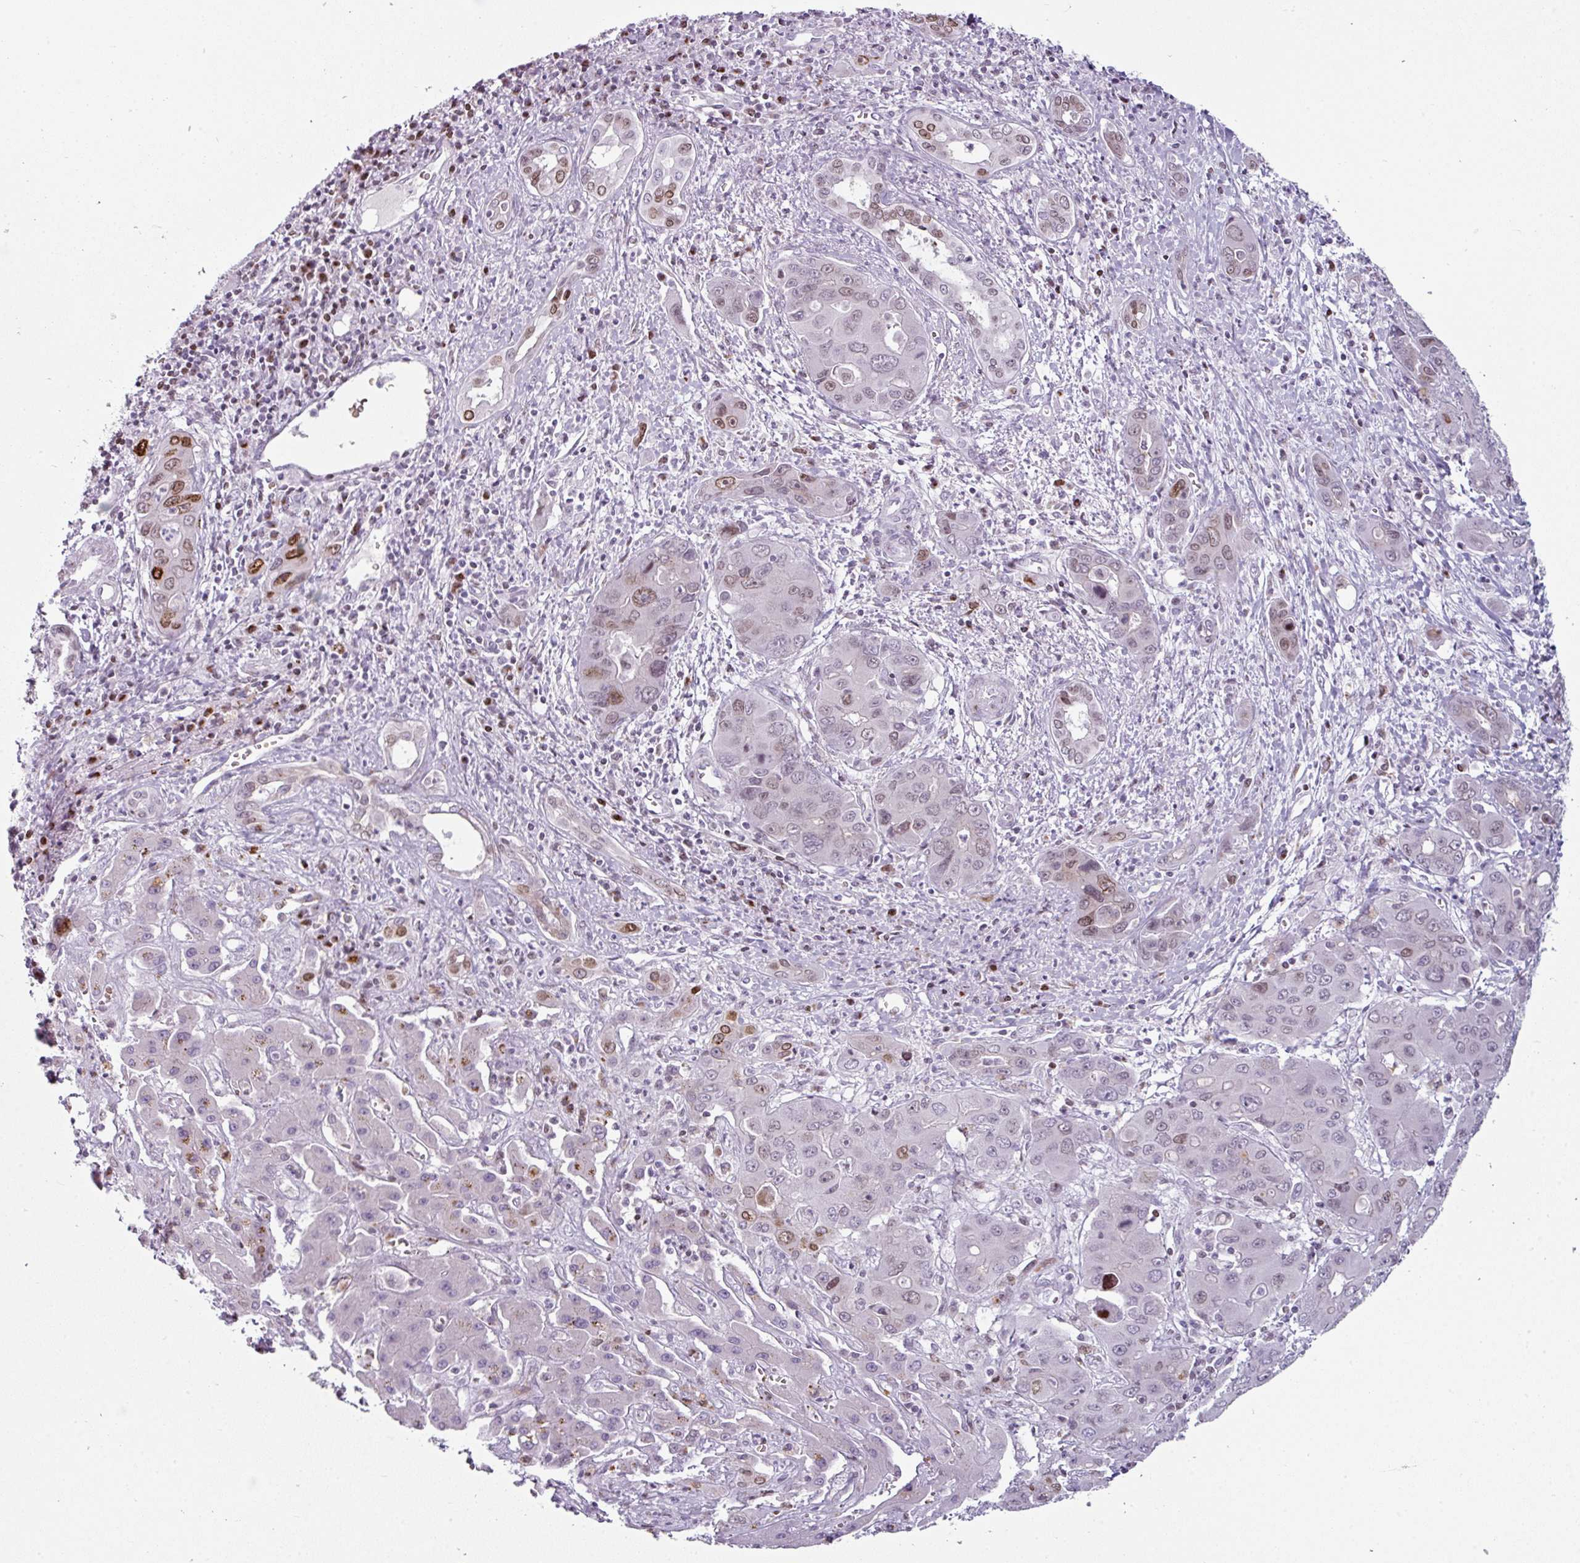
{"staining": {"intensity": "moderate", "quantity": "<25%", "location": "nuclear"}, "tissue": "liver cancer", "cell_type": "Tumor cells", "image_type": "cancer", "snomed": [{"axis": "morphology", "description": "Cholangiocarcinoma"}, {"axis": "topography", "description": "Liver"}], "caption": "Liver cancer (cholangiocarcinoma) tissue displays moderate nuclear staining in approximately <25% of tumor cells The staining was performed using DAB (3,3'-diaminobenzidine) to visualize the protein expression in brown, while the nuclei were stained in blue with hematoxylin (Magnification: 20x).", "gene": "SYT8", "patient": {"sex": "male", "age": 67}}